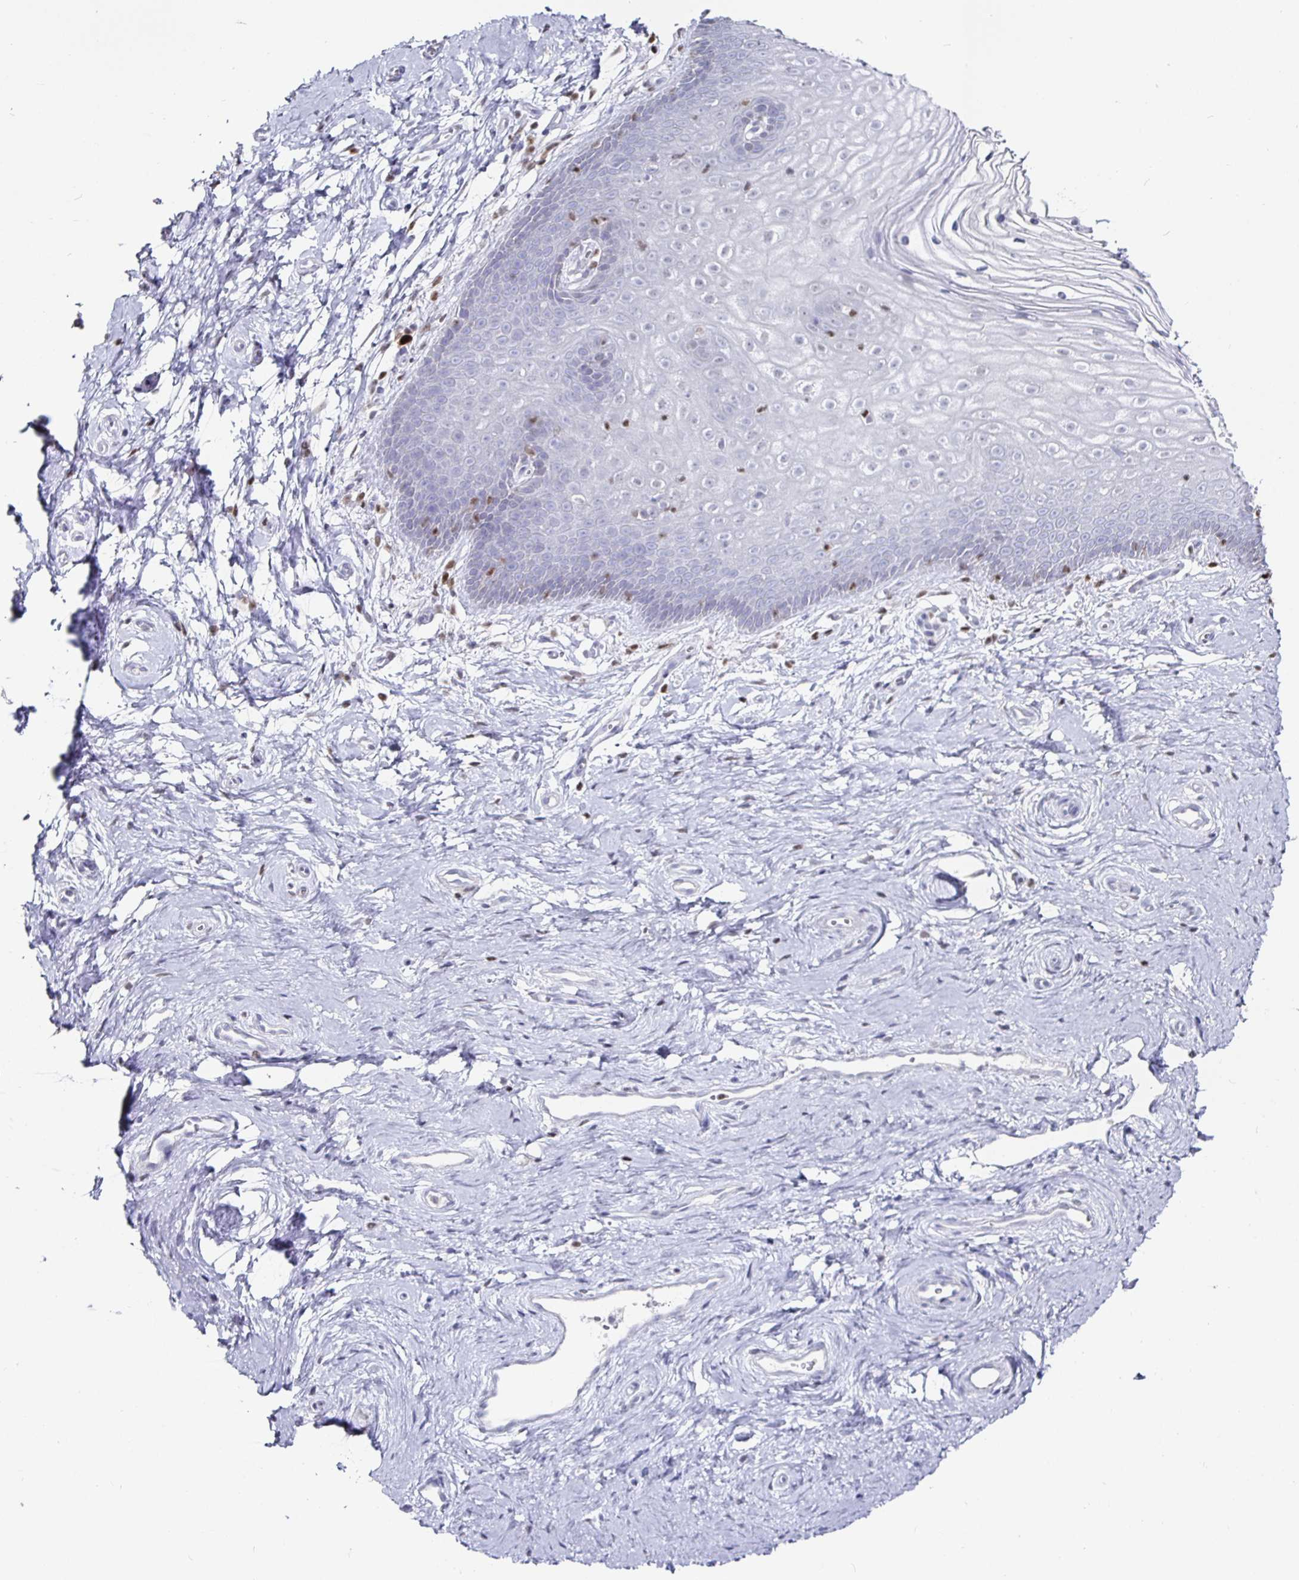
{"staining": {"intensity": "weak", "quantity": "<25%", "location": "nuclear"}, "tissue": "vagina", "cell_type": "Squamous epithelial cells", "image_type": "normal", "snomed": [{"axis": "morphology", "description": "Normal tissue, NOS"}, {"axis": "topography", "description": "Vagina"}], "caption": "The micrograph shows no significant expression in squamous epithelial cells of vagina.", "gene": "RUNX2", "patient": {"sex": "female", "age": 38}}